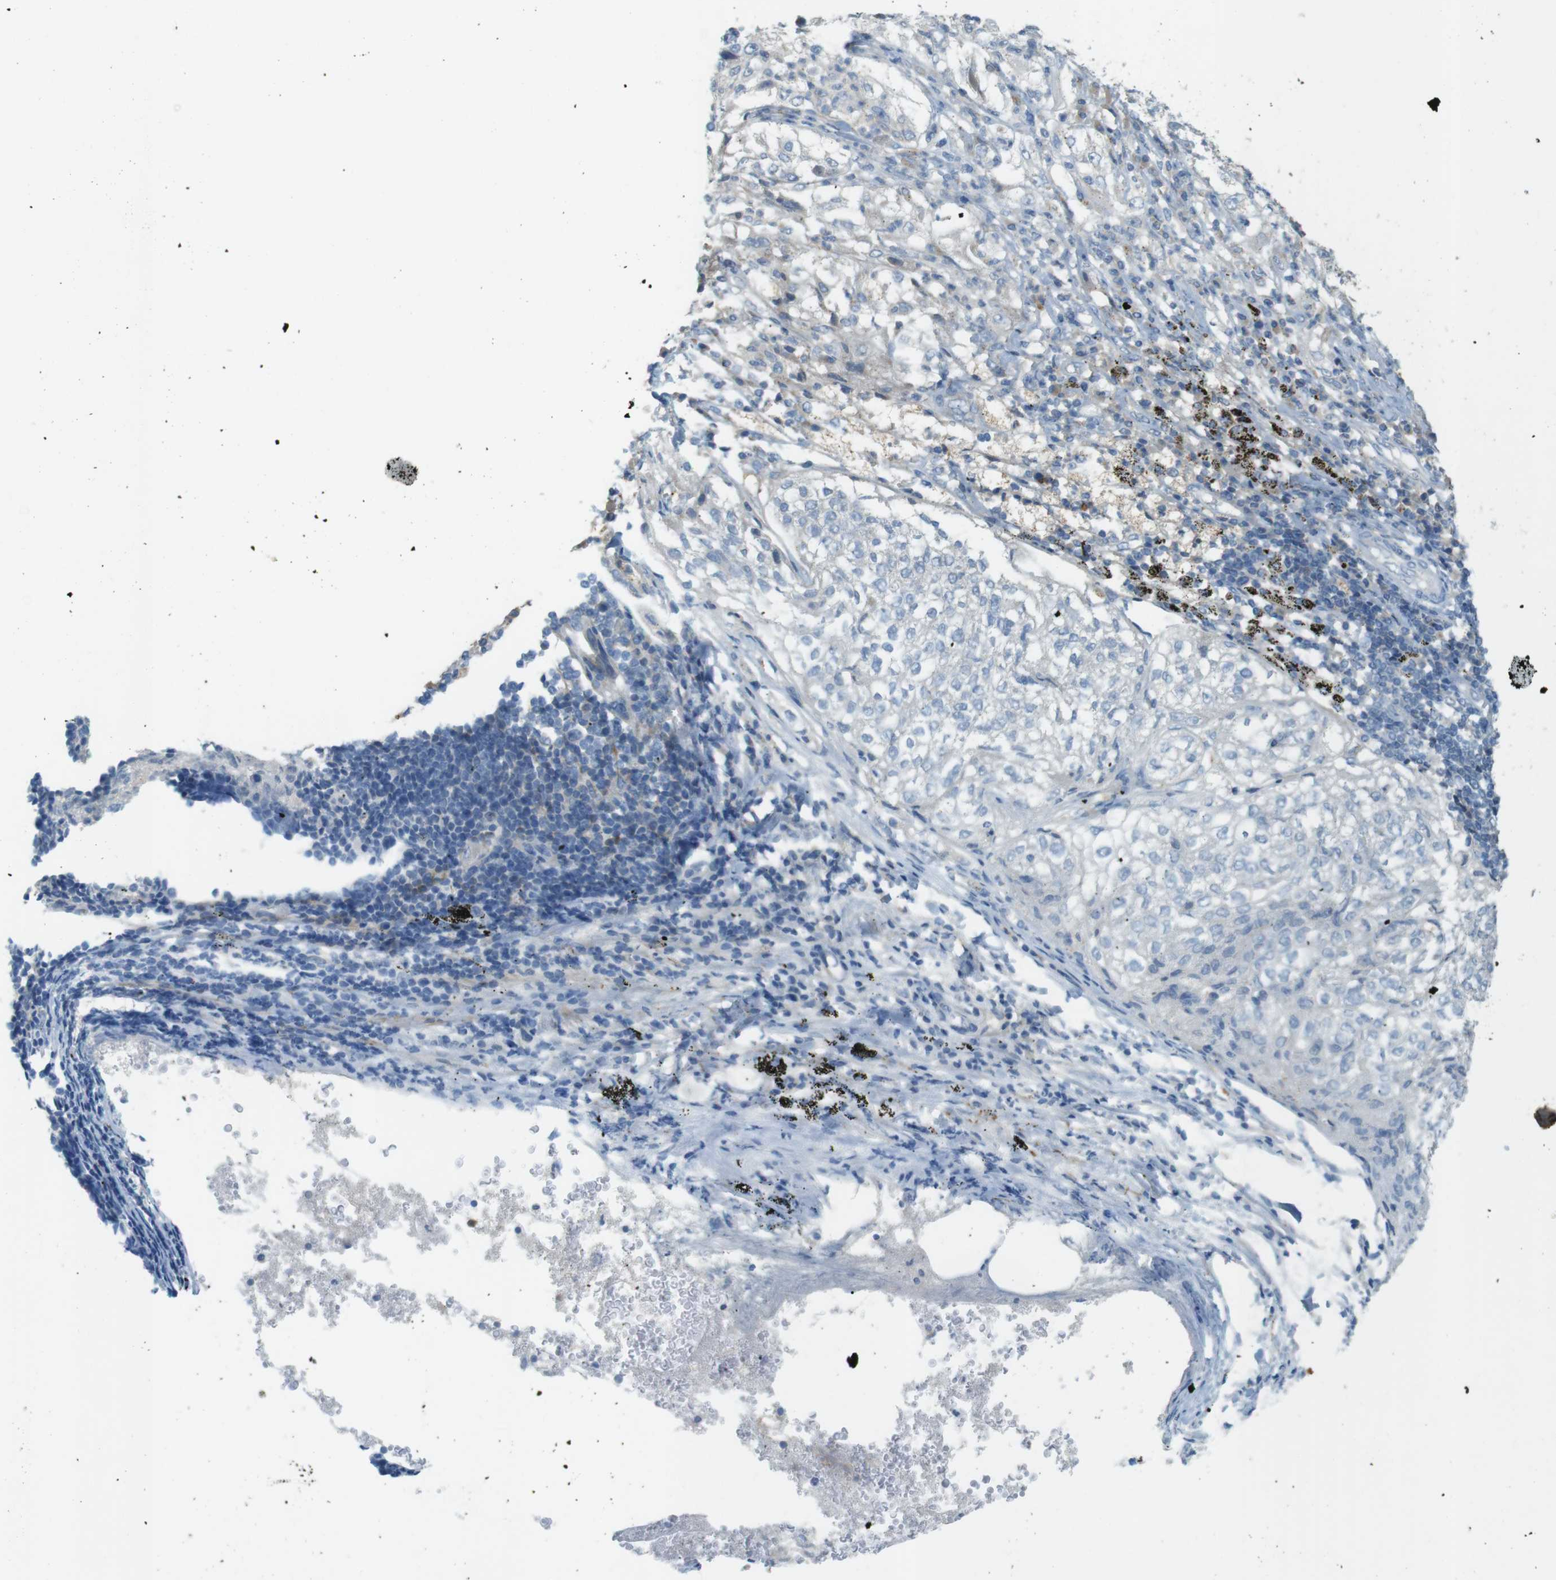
{"staining": {"intensity": "negative", "quantity": "none", "location": "none"}, "tissue": "lung cancer", "cell_type": "Tumor cells", "image_type": "cancer", "snomed": [{"axis": "morphology", "description": "Inflammation, NOS"}, {"axis": "morphology", "description": "Squamous cell carcinoma, NOS"}, {"axis": "topography", "description": "Lymph node"}, {"axis": "topography", "description": "Soft tissue"}, {"axis": "topography", "description": "Lung"}], "caption": "This photomicrograph is of squamous cell carcinoma (lung) stained with immunohistochemistry to label a protein in brown with the nuclei are counter-stained blue. There is no staining in tumor cells.", "gene": "UGT8", "patient": {"sex": "male", "age": 66}}